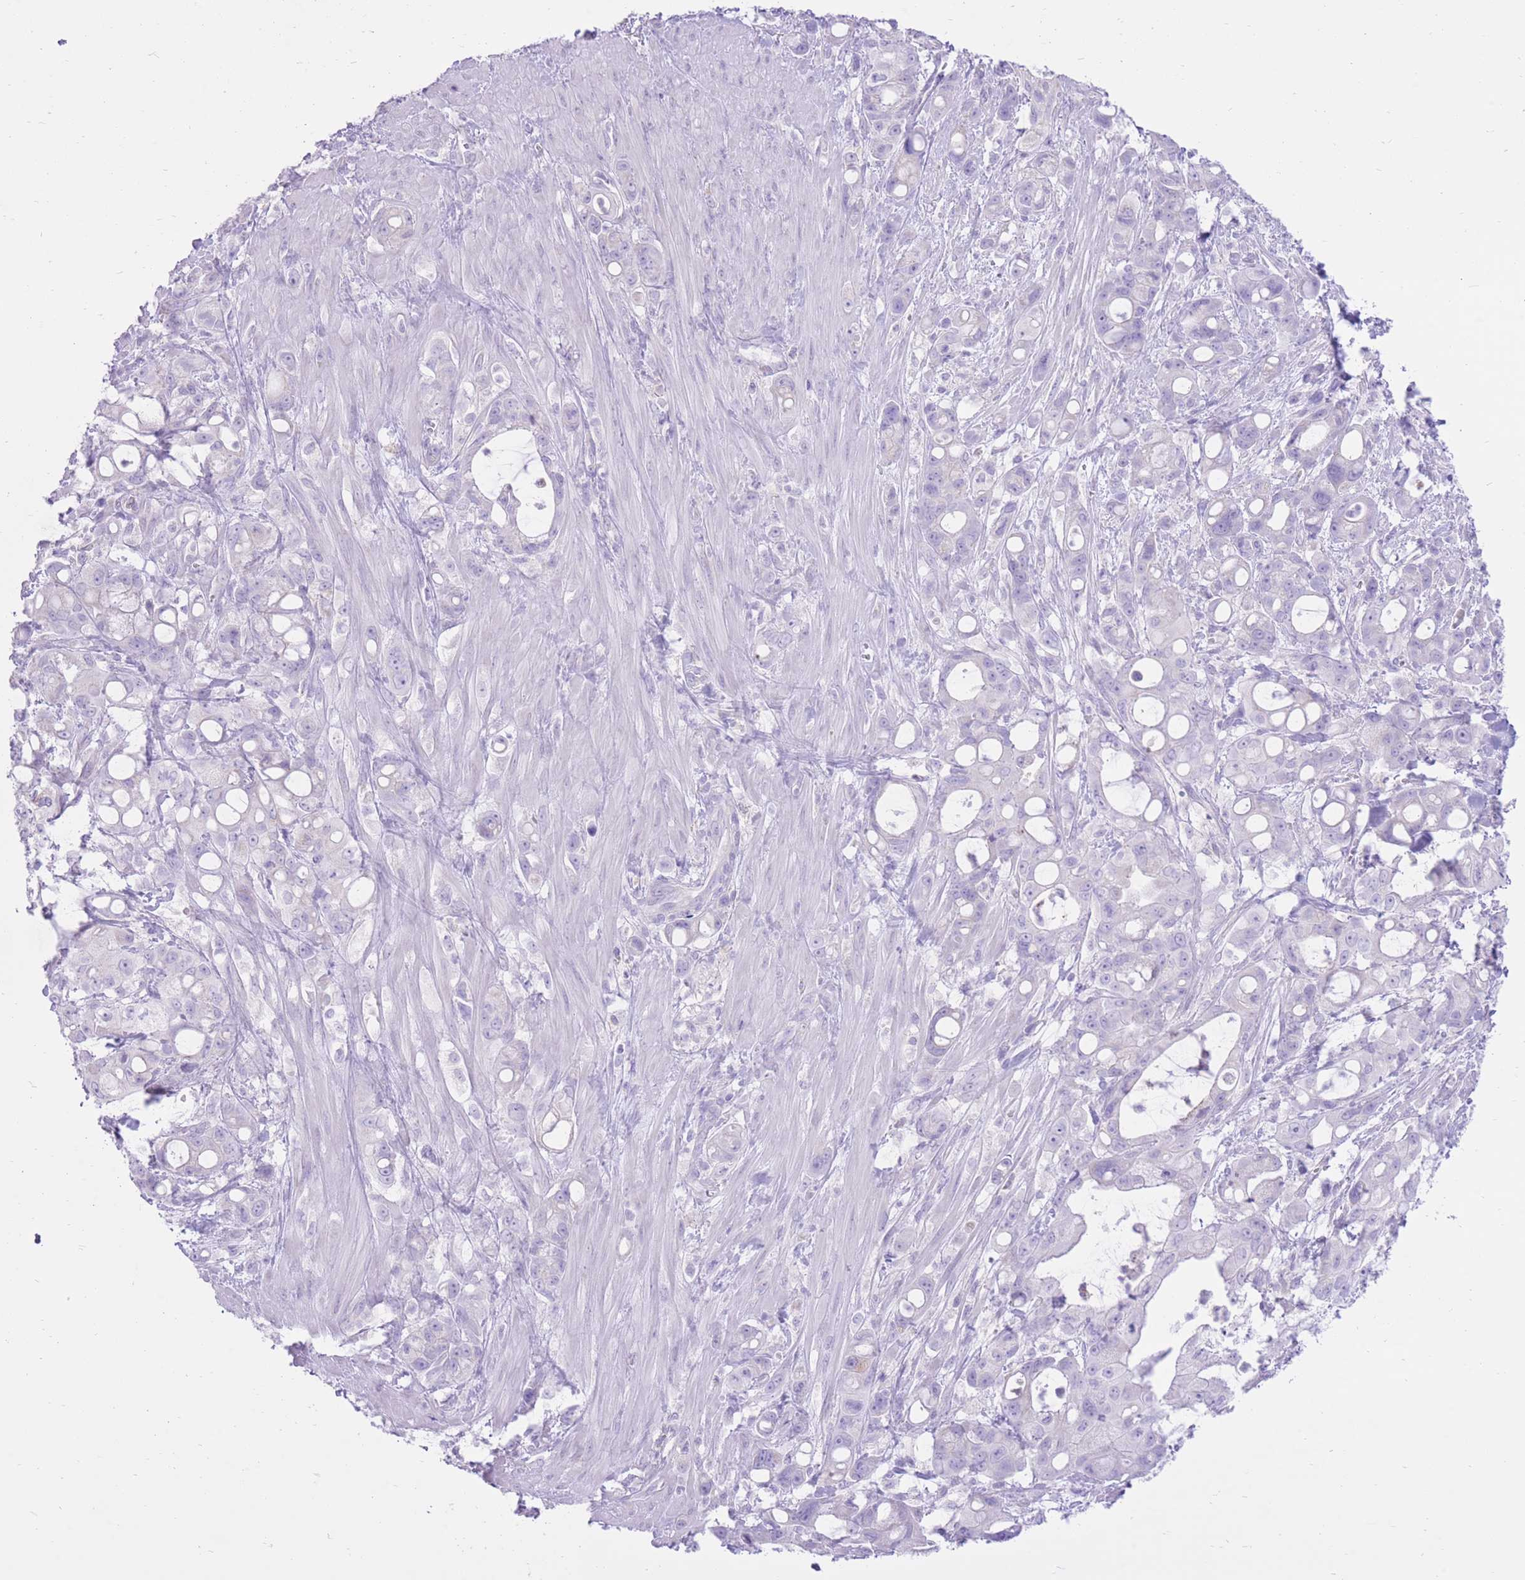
{"staining": {"intensity": "negative", "quantity": "none", "location": "none"}, "tissue": "pancreatic cancer", "cell_type": "Tumor cells", "image_type": "cancer", "snomed": [{"axis": "morphology", "description": "Adenocarcinoma, NOS"}, {"axis": "topography", "description": "Pancreas"}], "caption": "Protein analysis of pancreatic cancer displays no significant staining in tumor cells. The staining was performed using DAB to visualize the protein expression in brown, while the nuclei were stained in blue with hematoxylin (Magnification: 20x).", "gene": "SLC4A4", "patient": {"sex": "male", "age": 68}}